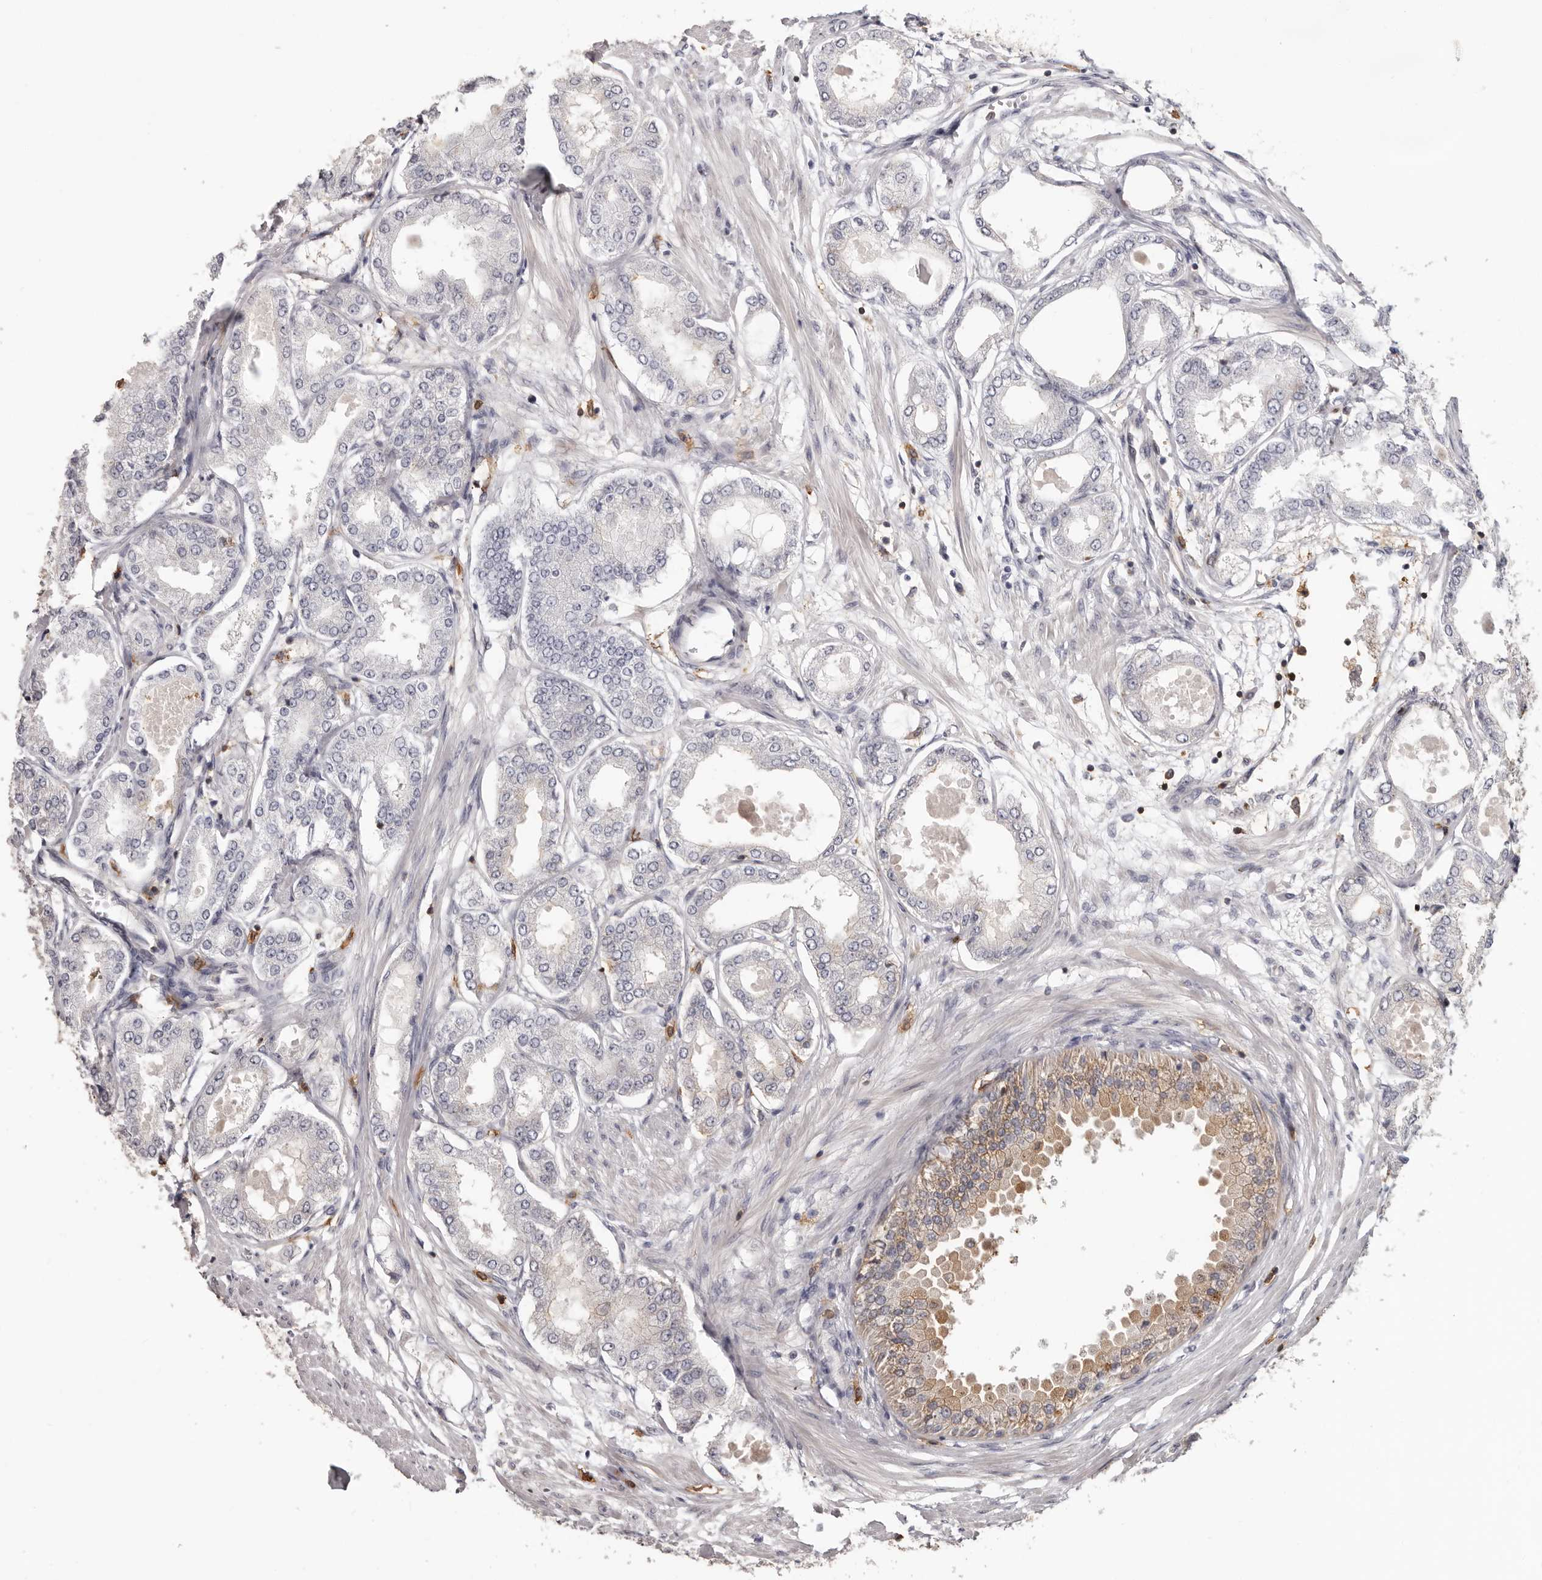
{"staining": {"intensity": "negative", "quantity": "none", "location": "none"}, "tissue": "prostate cancer", "cell_type": "Tumor cells", "image_type": "cancer", "snomed": [{"axis": "morphology", "description": "Adenocarcinoma, Low grade"}, {"axis": "topography", "description": "Prostate"}], "caption": "Immunohistochemical staining of prostate cancer reveals no significant positivity in tumor cells.", "gene": "PRR12", "patient": {"sex": "male", "age": 63}}